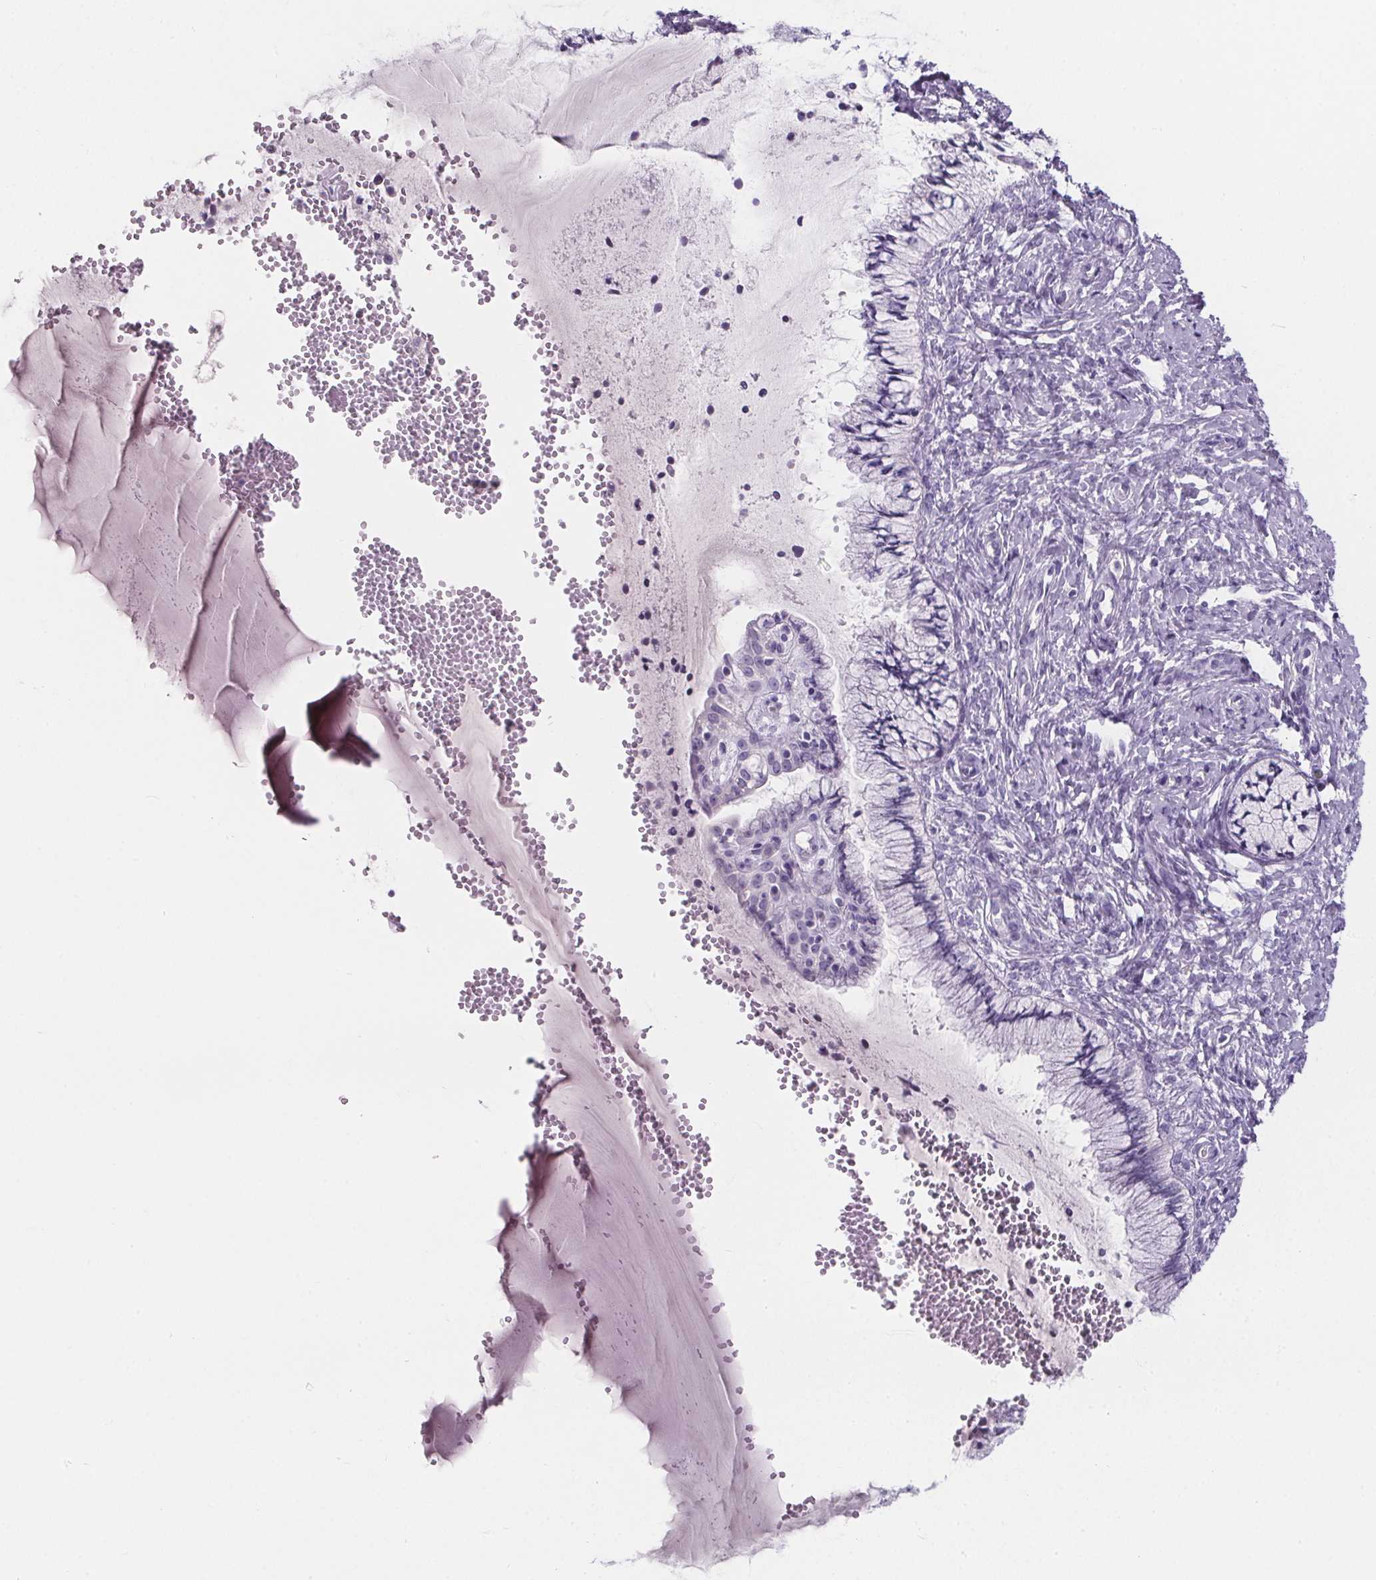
{"staining": {"intensity": "negative", "quantity": "none", "location": "none"}, "tissue": "cervix", "cell_type": "Glandular cells", "image_type": "normal", "snomed": [{"axis": "morphology", "description": "Normal tissue, NOS"}, {"axis": "topography", "description": "Cervix"}], "caption": "Benign cervix was stained to show a protein in brown. There is no significant staining in glandular cells. (Immunohistochemistry, brightfield microscopy, high magnification).", "gene": "ADRB1", "patient": {"sex": "female", "age": 37}}